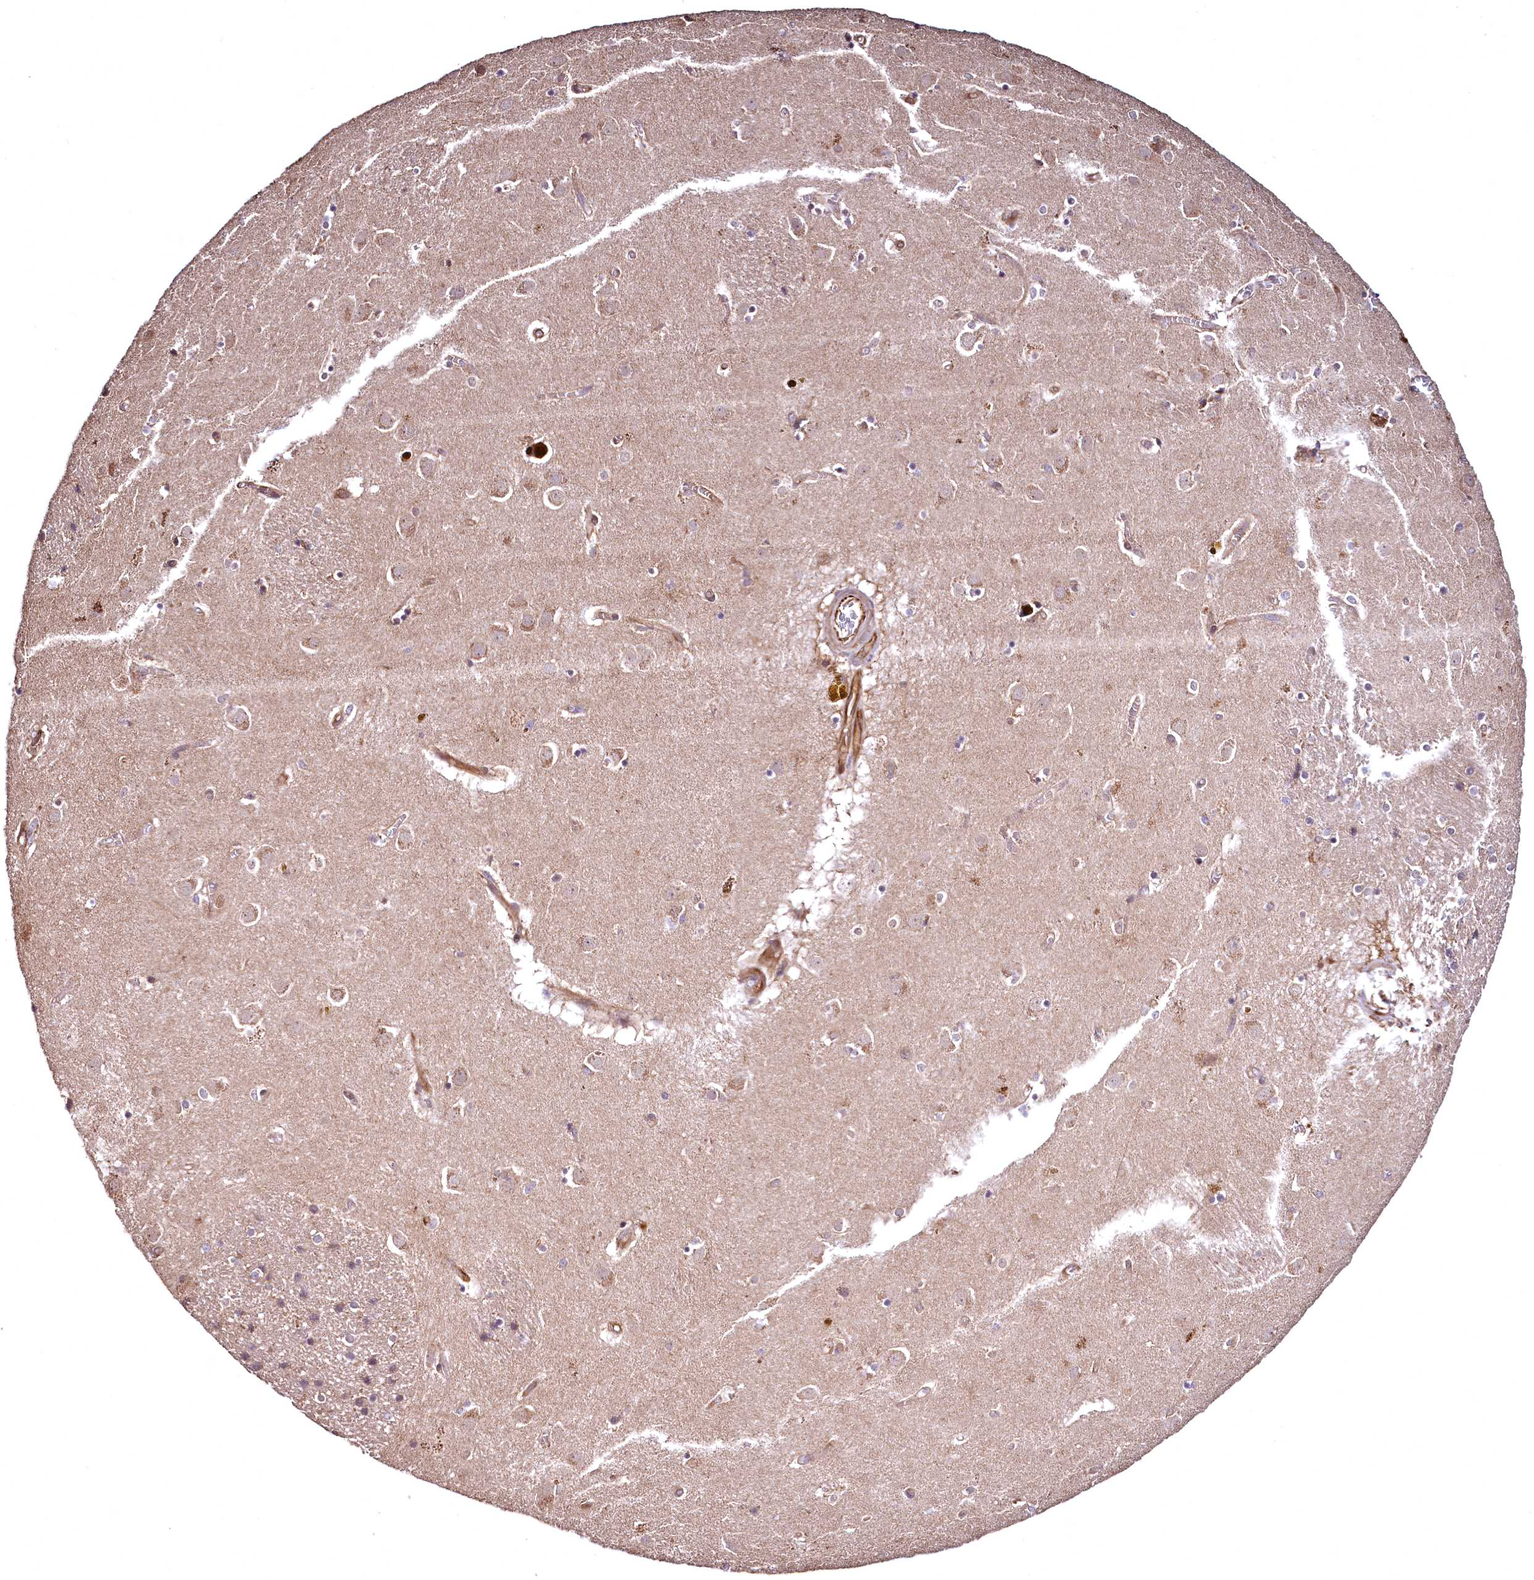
{"staining": {"intensity": "negative", "quantity": "none", "location": "none"}, "tissue": "caudate", "cell_type": "Glial cells", "image_type": "normal", "snomed": [{"axis": "morphology", "description": "Normal tissue, NOS"}, {"axis": "topography", "description": "Lateral ventricle wall"}], "caption": "The IHC image has no significant staining in glial cells of caudate.", "gene": "TBCEL", "patient": {"sex": "male", "age": 70}}